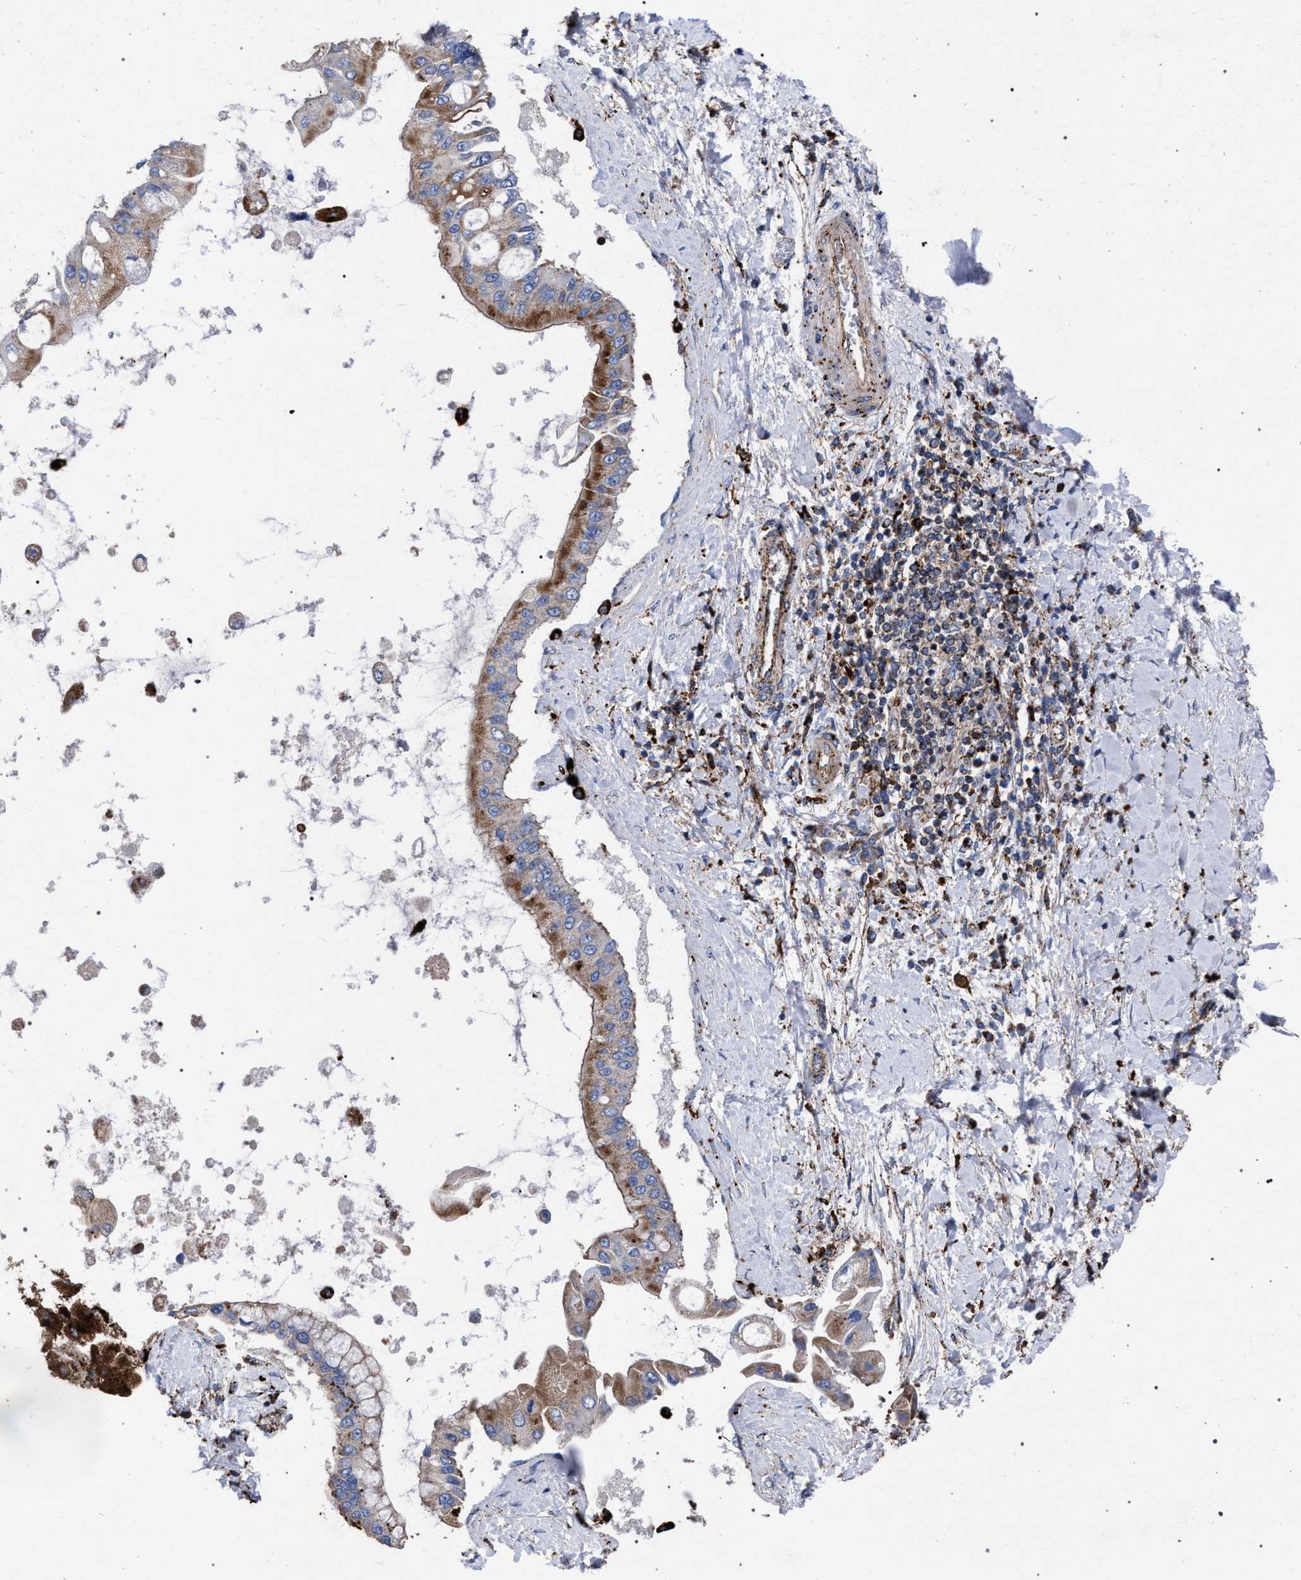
{"staining": {"intensity": "moderate", "quantity": ">75%", "location": "cytoplasmic/membranous"}, "tissue": "liver cancer", "cell_type": "Tumor cells", "image_type": "cancer", "snomed": [{"axis": "morphology", "description": "Cholangiocarcinoma"}, {"axis": "topography", "description": "Liver"}], "caption": "This is an image of immunohistochemistry staining of liver cholangiocarcinoma, which shows moderate staining in the cytoplasmic/membranous of tumor cells.", "gene": "PPT1", "patient": {"sex": "male", "age": 50}}